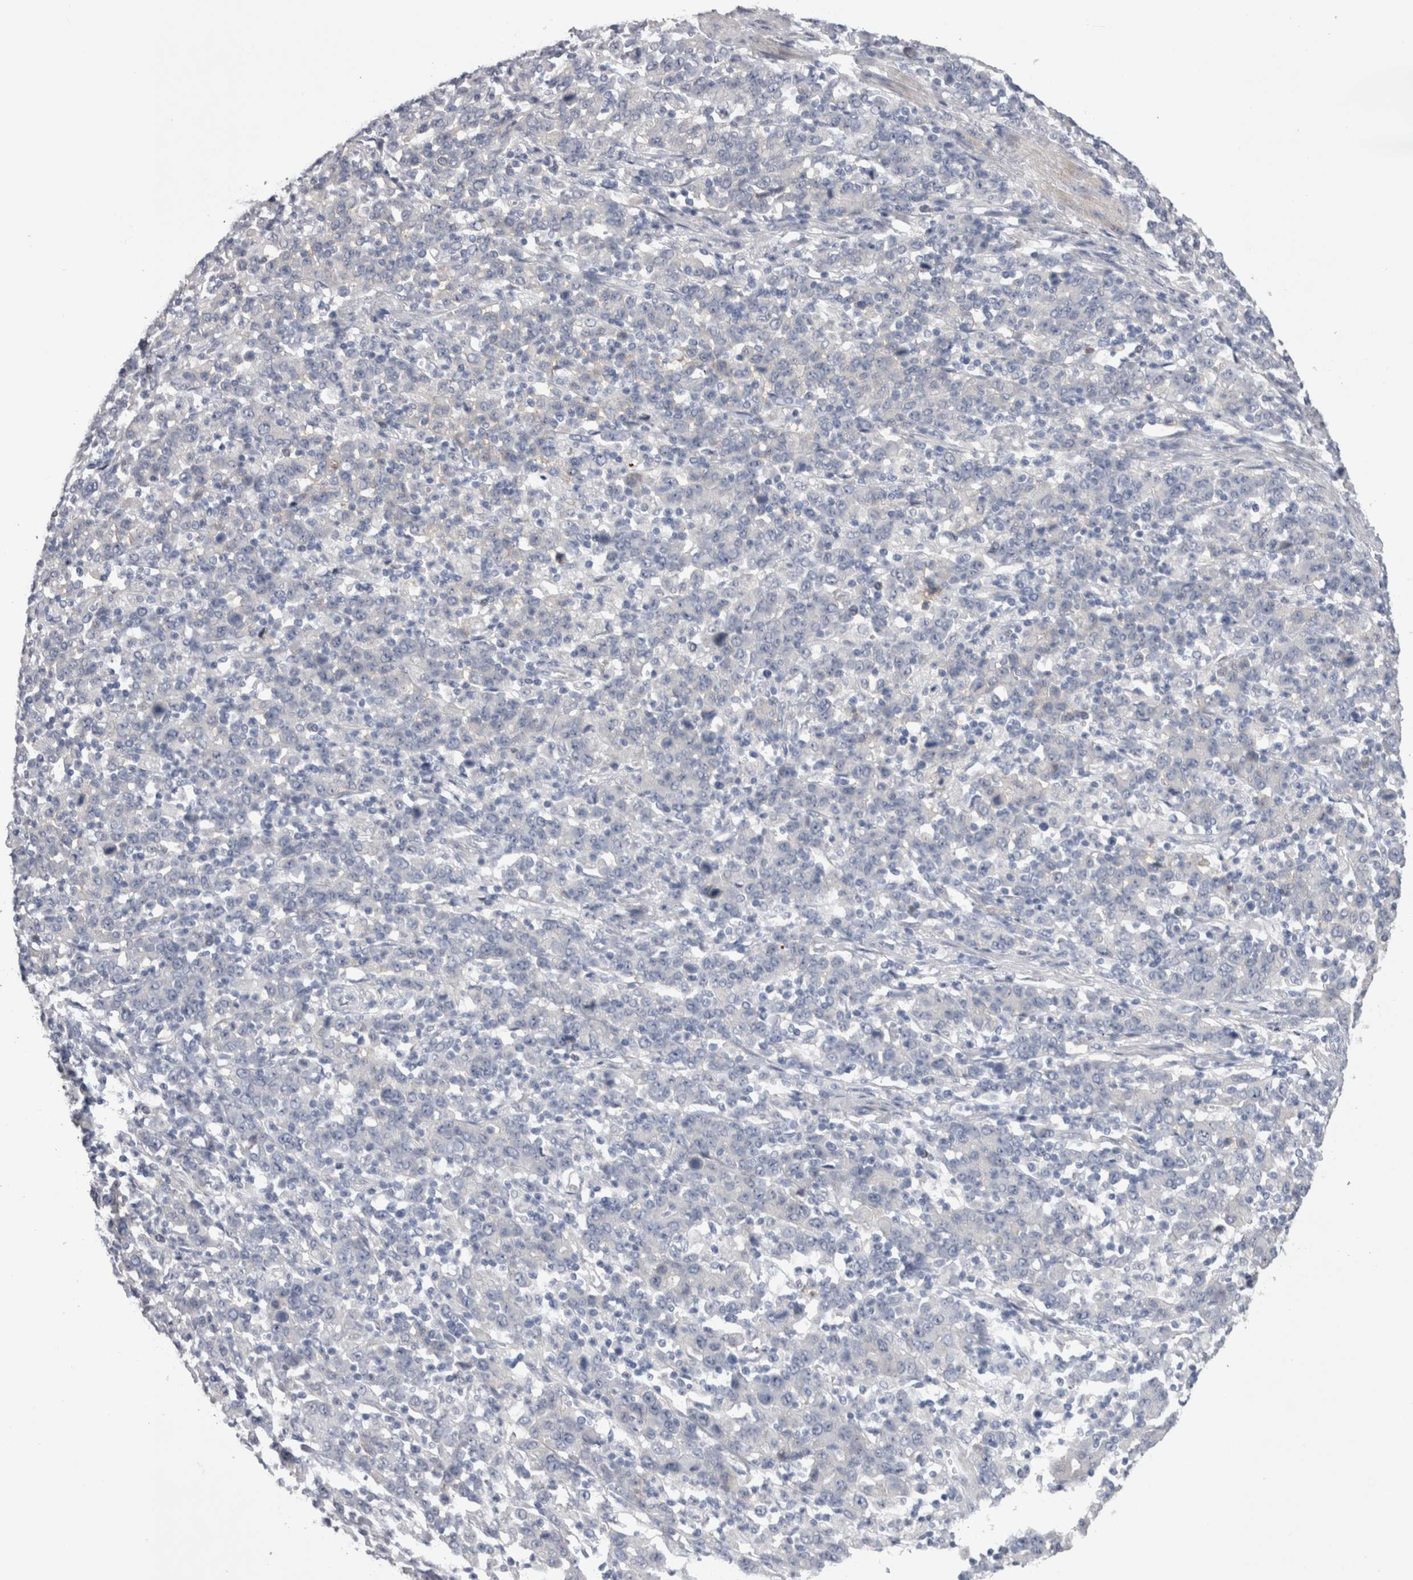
{"staining": {"intensity": "negative", "quantity": "none", "location": "none"}, "tissue": "stomach cancer", "cell_type": "Tumor cells", "image_type": "cancer", "snomed": [{"axis": "morphology", "description": "Adenocarcinoma, NOS"}, {"axis": "topography", "description": "Stomach, upper"}], "caption": "Immunohistochemistry (IHC) of adenocarcinoma (stomach) reveals no expression in tumor cells. (Brightfield microscopy of DAB (3,3'-diaminobenzidine) immunohistochemistry at high magnification).", "gene": "PWP2", "patient": {"sex": "male", "age": 69}}